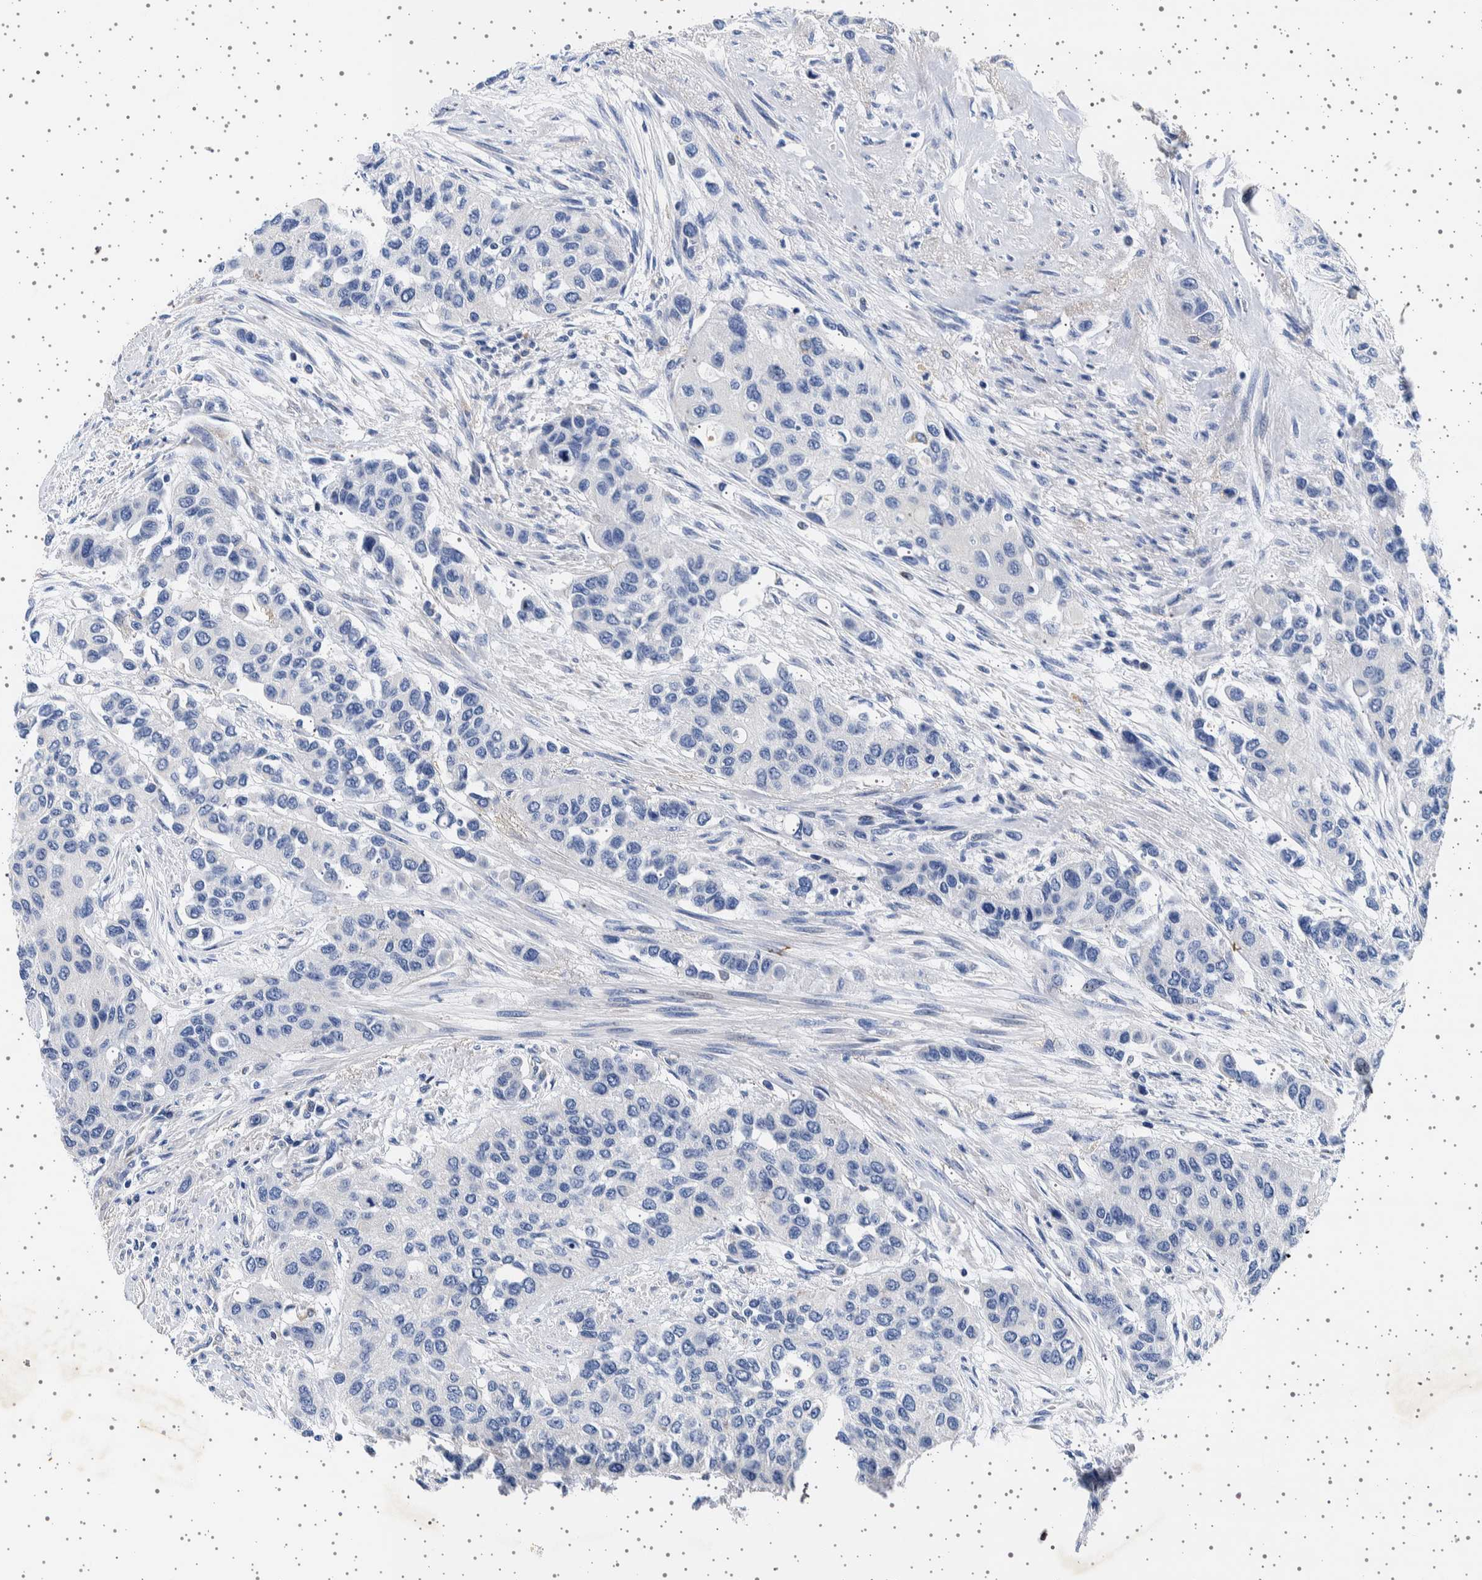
{"staining": {"intensity": "negative", "quantity": "none", "location": "none"}, "tissue": "urothelial cancer", "cell_type": "Tumor cells", "image_type": "cancer", "snomed": [{"axis": "morphology", "description": "Urothelial carcinoma, High grade"}, {"axis": "topography", "description": "Urinary bladder"}], "caption": "Immunohistochemical staining of urothelial carcinoma (high-grade) shows no significant expression in tumor cells. (Brightfield microscopy of DAB immunohistochemistry (IHC) at high magnification).", "gene": "SEPTIN4", "patient": {"sex": "female", "age": 56}}